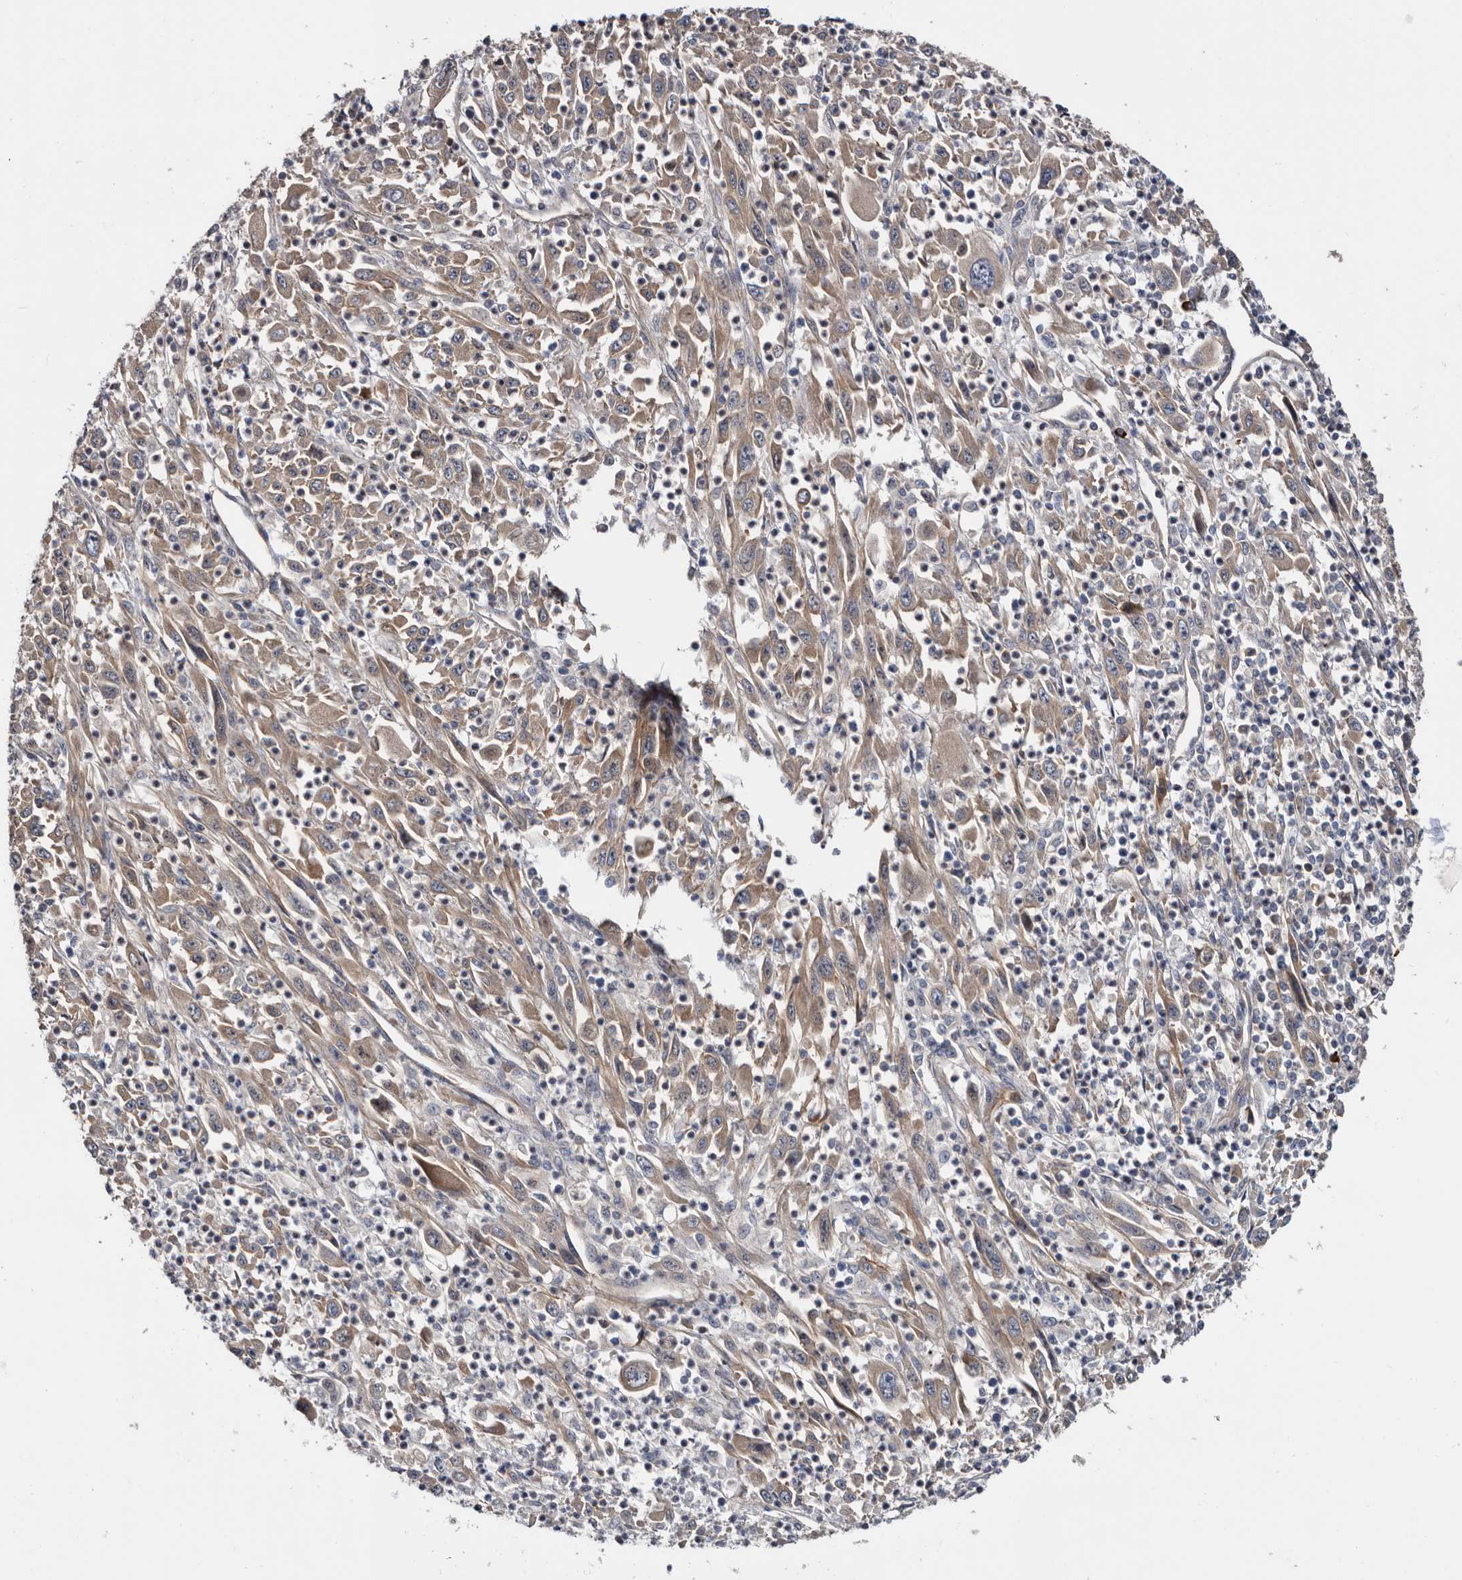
{"staining": {"intensity": "strong", "quantity": "25%-75%", "location": "cytoplasmic/membranous"}, "tissue": "melanoma", "cell_type": "Tumor cells", "image_type": "cancer", "snomed": [{"axis": "morphology", "description": "Malignant melanoma, Metastatic site"}, {"axis": "topography", "description": "Skin"}], "caption": "Immunohistochemical staining of human melanoma shows high levels of strong cytoplasmic/membranous protein expression in approximately 25%-75% of tumor cells.", "gene": "TSPAN17", "patient": {"sex": "female", "age": 56}}